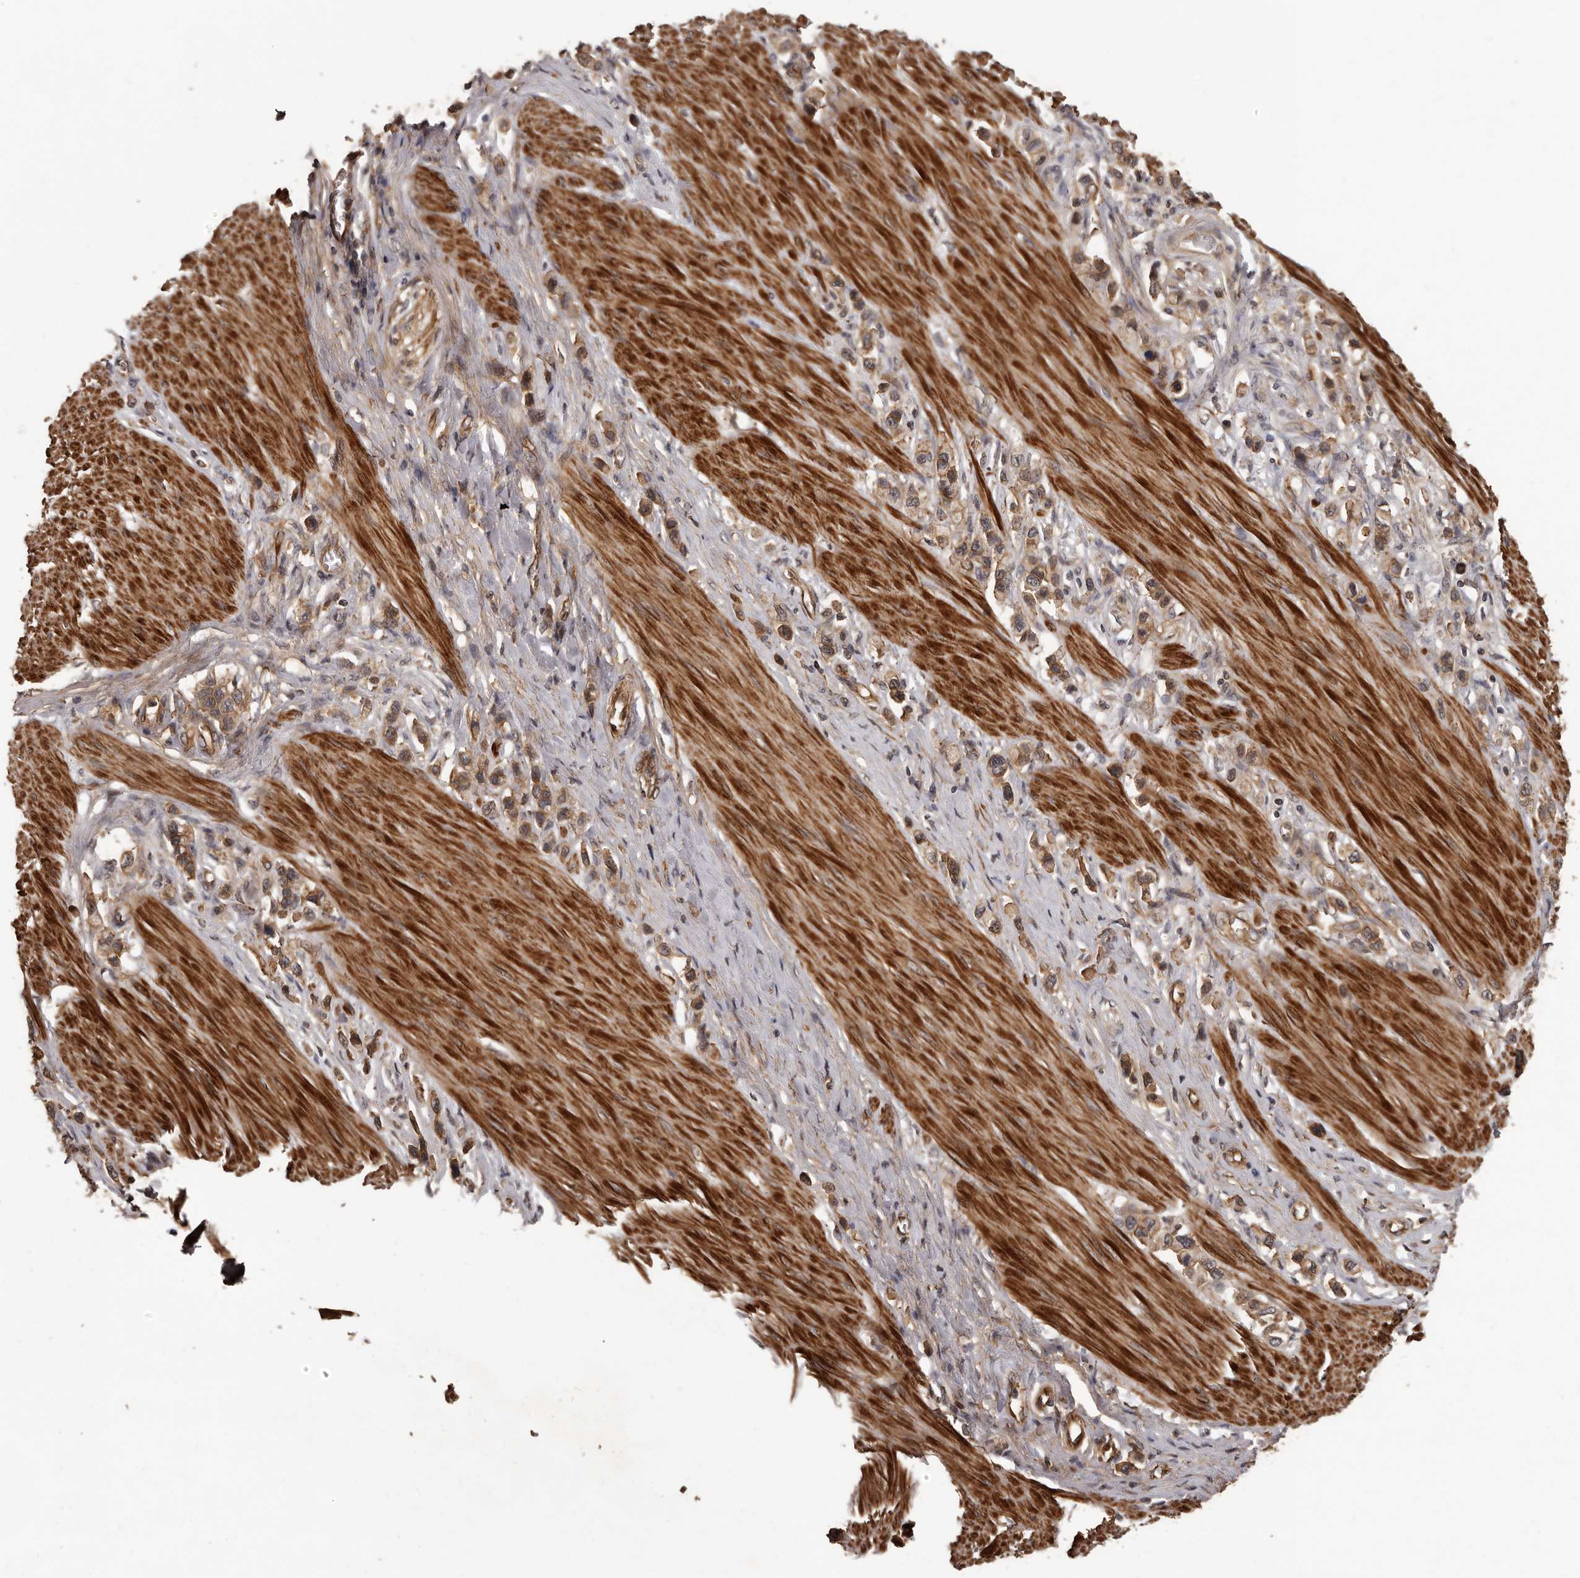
{"staining": {"intensity": "weak", "quantity": ">75%", "location": "cytoplasmic/membranous"}, "tissue": "stomach cancer", "cell_type": "Tumor cells", "image_type": "cancer", "snomed": [{"axis": "morphology", "description": "Adenocarcinoma, NOS"}, {"axis": "topography", "description": "Stomach"}], "caption": "Brown immunohistochemical staining in human adenocarcinoma (stomach) shows weak cytoplasmic/membranous positivity in about >75% of tumor cells.", "gene": "SLITRK6", "patient": {"sex": "female", "age": 65}}